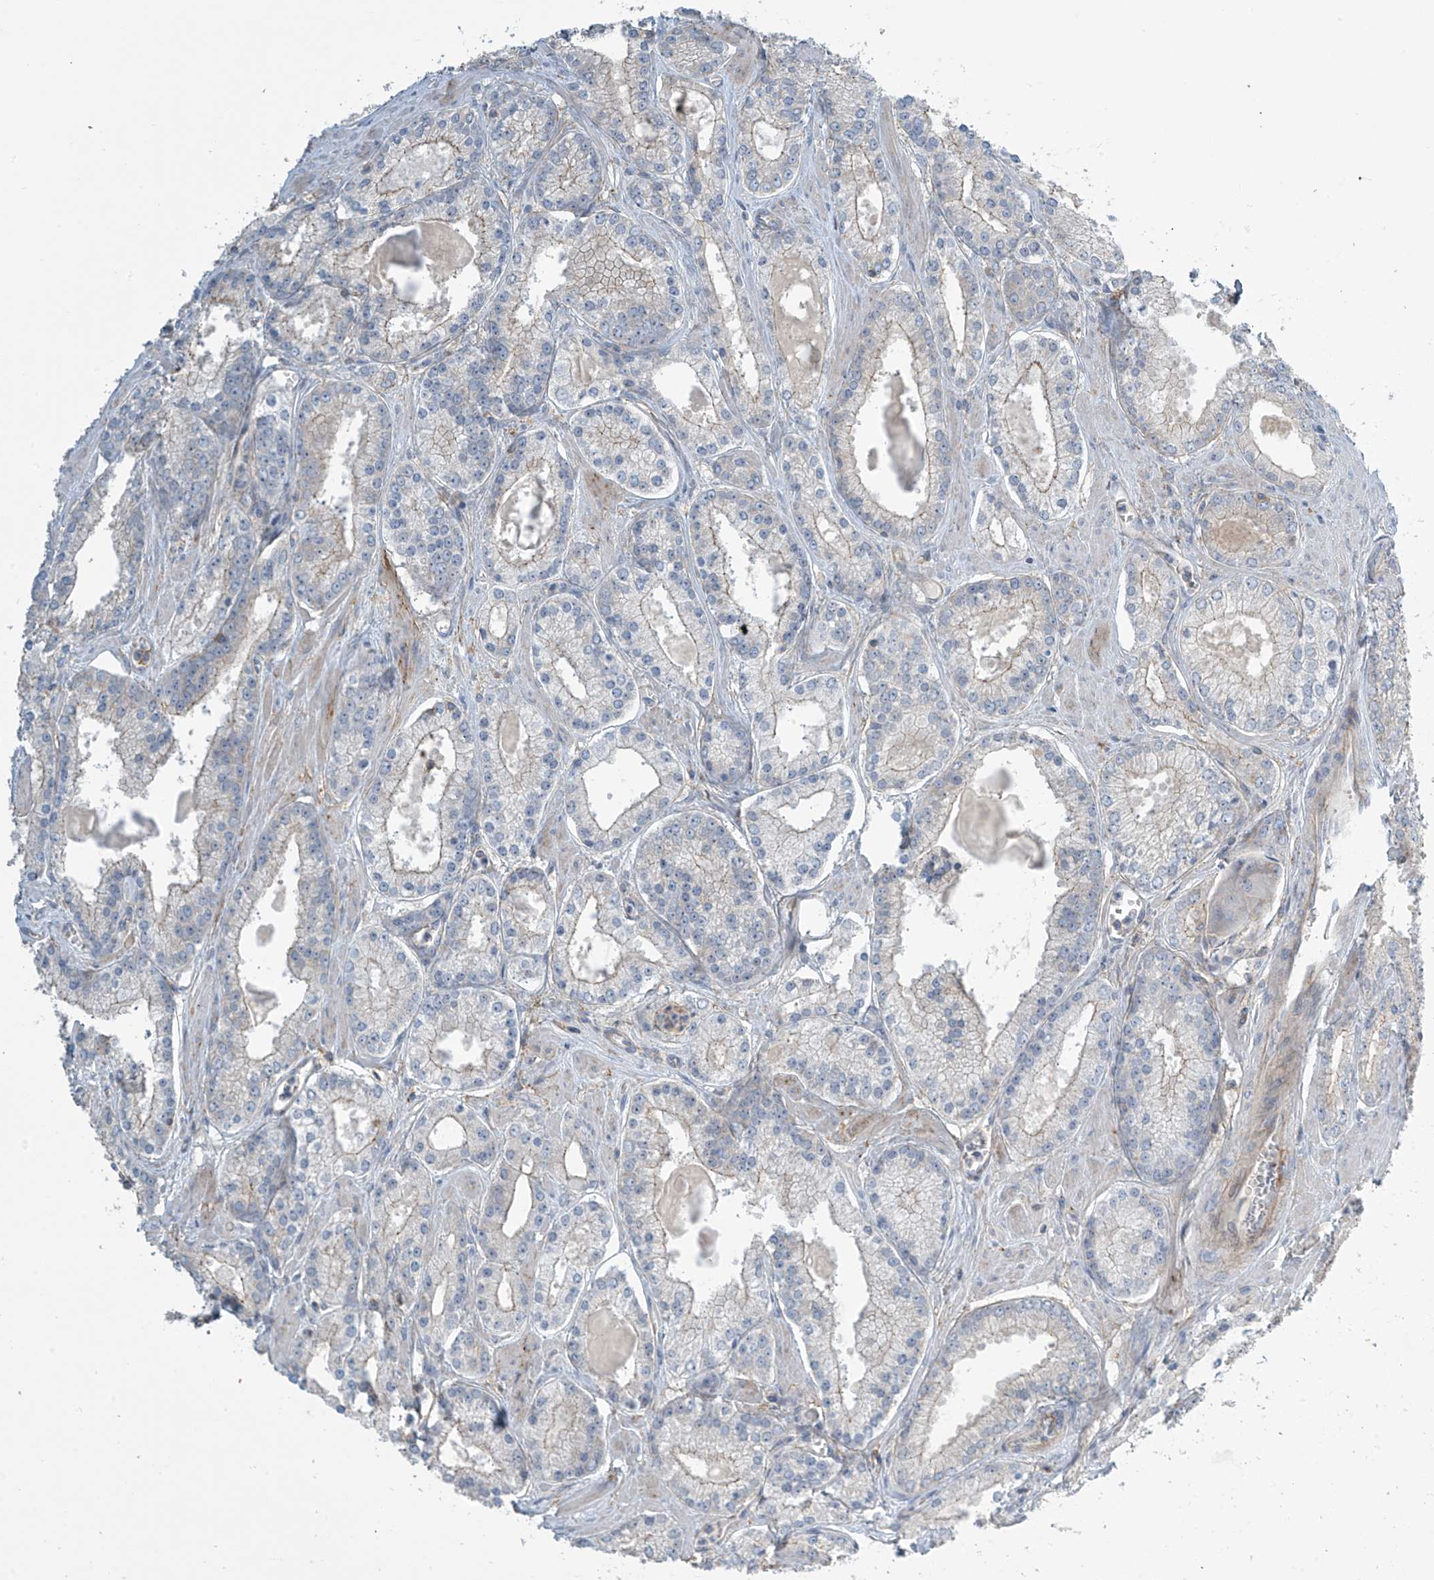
{"staining": {"intensity": "weak", "quantity": "<25%", "location": "cytoplasmic/membranous"}, "tissue": "prostate cancer", "cell_type": "Tumor cells", "image_type": "cancer", "snomed": [{"axis": "morphology", "description": "Adenocarcinoma, Low grade"}, {"axis": "topography", "description": "Prostate"}], "caption": "This is a micrograph of IHC staining of prostate cancer, which shows no staining in tumor cells.", "gene": "SLC9A2", "patient": {"sex": "male", "age": 54}}